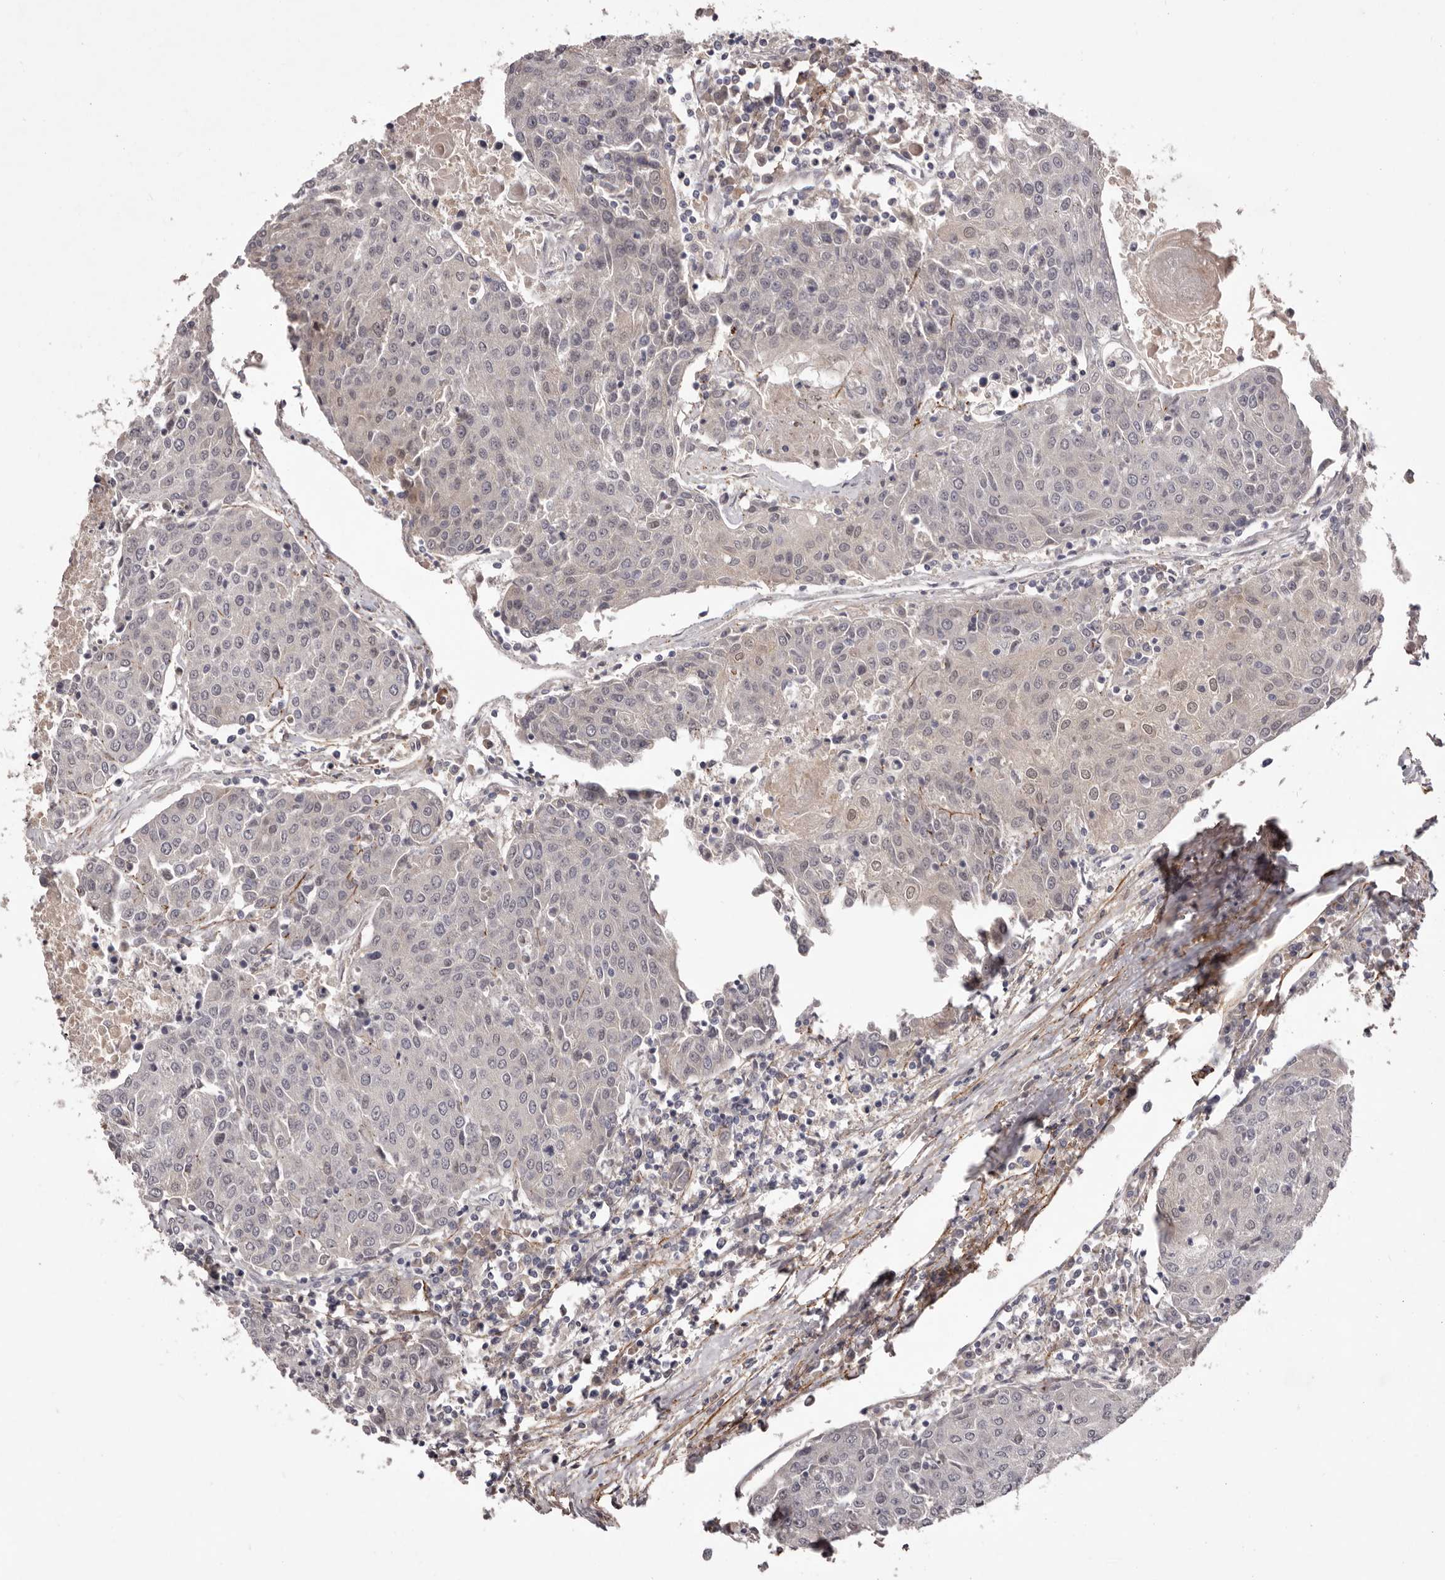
{"staining": {"intensity": "negative", "quantity": "none", "location": "none"}, "tissue": "urothelial cancer", "cell_type": "Tumor cells", "image_type": "cancer", "snomed": [{"axis": "morphology", "description": "Urothelial carcinoma, High grade"}, {"axis": "topography", "description": "Urinary bladder"}], "caption": "Photomicrograph shows no significant protein expression in tumor cells of urothelial carcinoma (high-grade).", "gene": "HBS1L", "patient": {"sex": "female", "age": 85}}